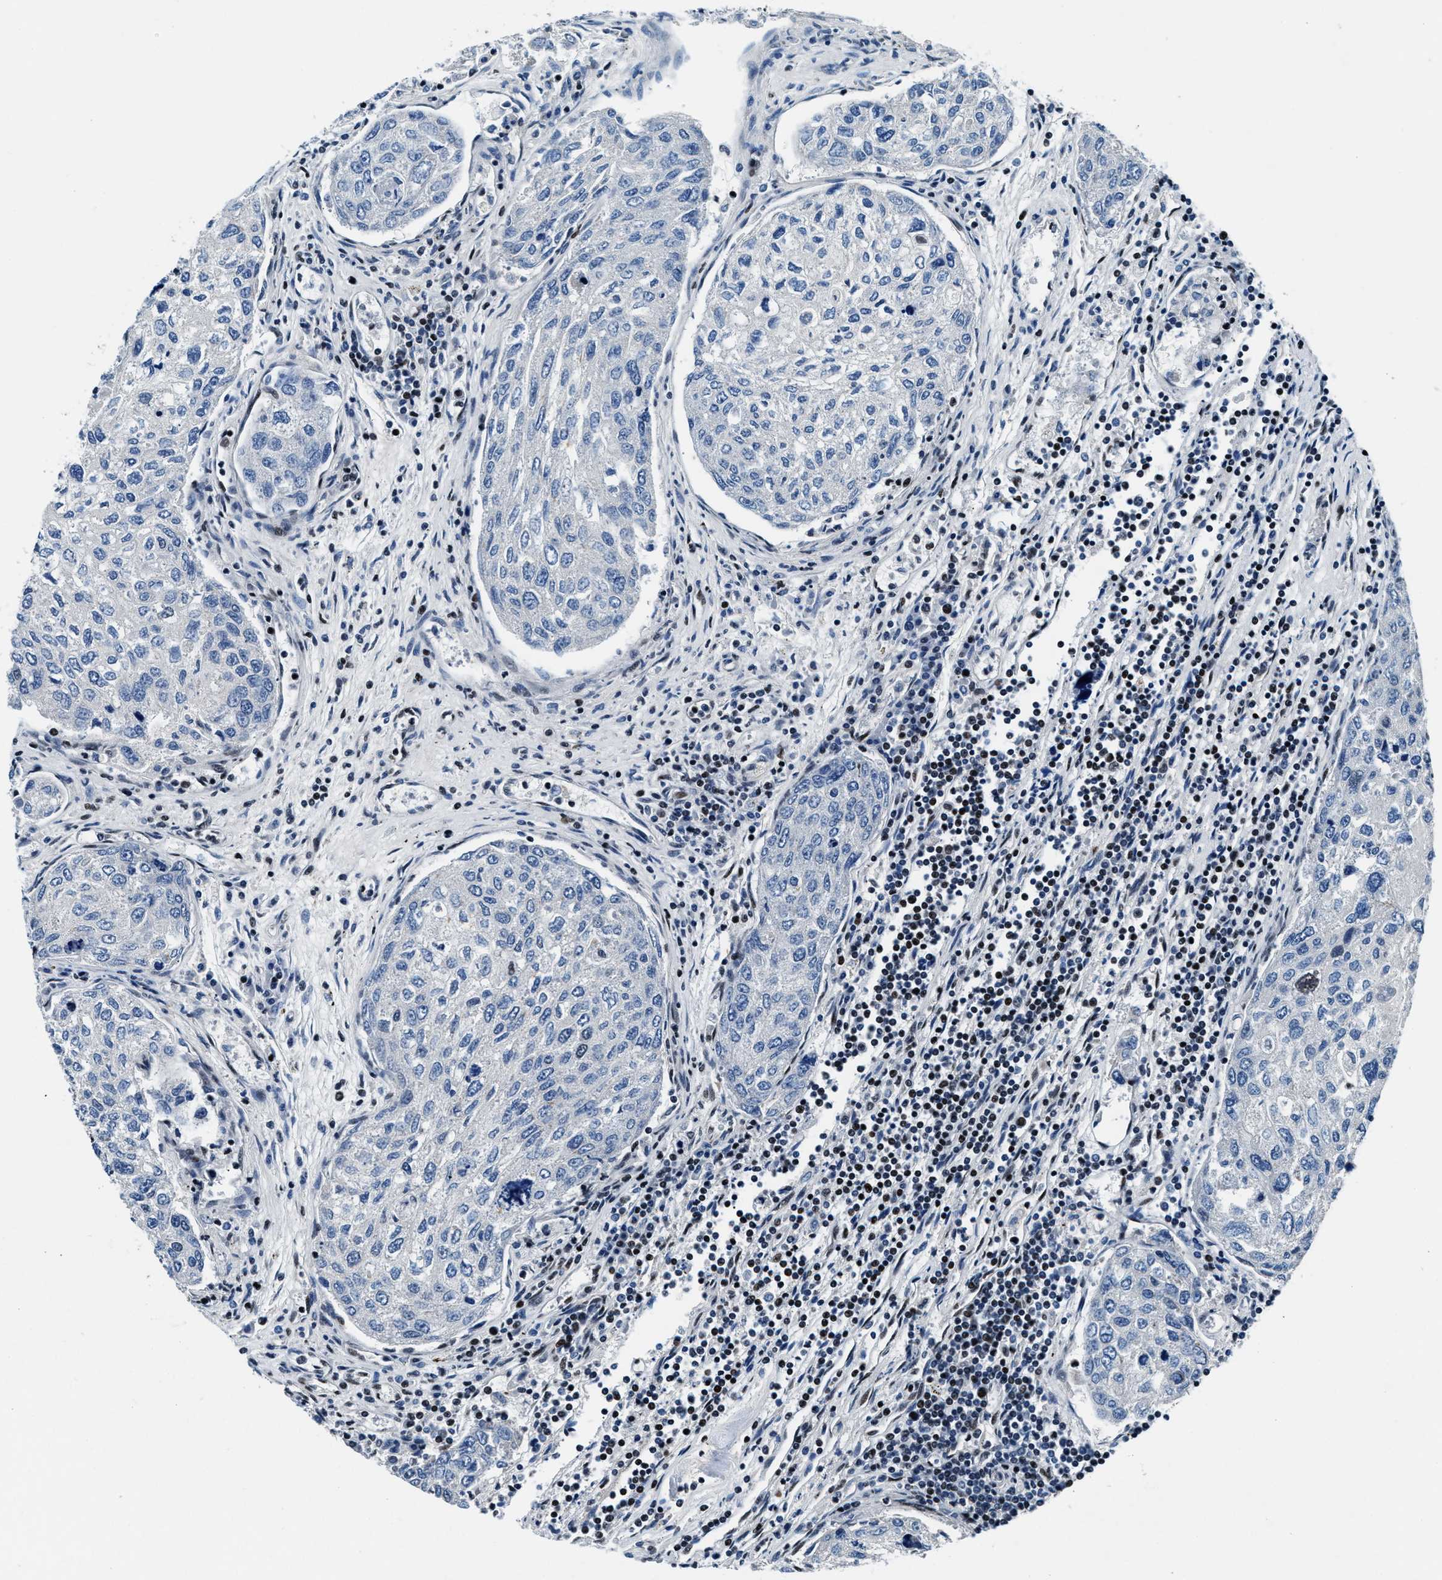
{"staining": {"intensity": "negative", "quantity": "none", "location": "none"}, "tissue": "urothelial cancer", "cell_type": "Tumor cells", "image_type": "cancer", "snomed": [{"axis": "morphology", "description": "Urothelial carcinoma, High grade"}, {"axis": "topography", "description": "Lymph node"}, {"axis": "topography", "description": "Urinary bladder"}], "caption": "Urothelial carcinoma (high-grade) was stained to show a protein in brown. There is no significant positivity in tumor cells.", "gene": "PRRC2B", "patient": {"sex": "male", "age": 51}}